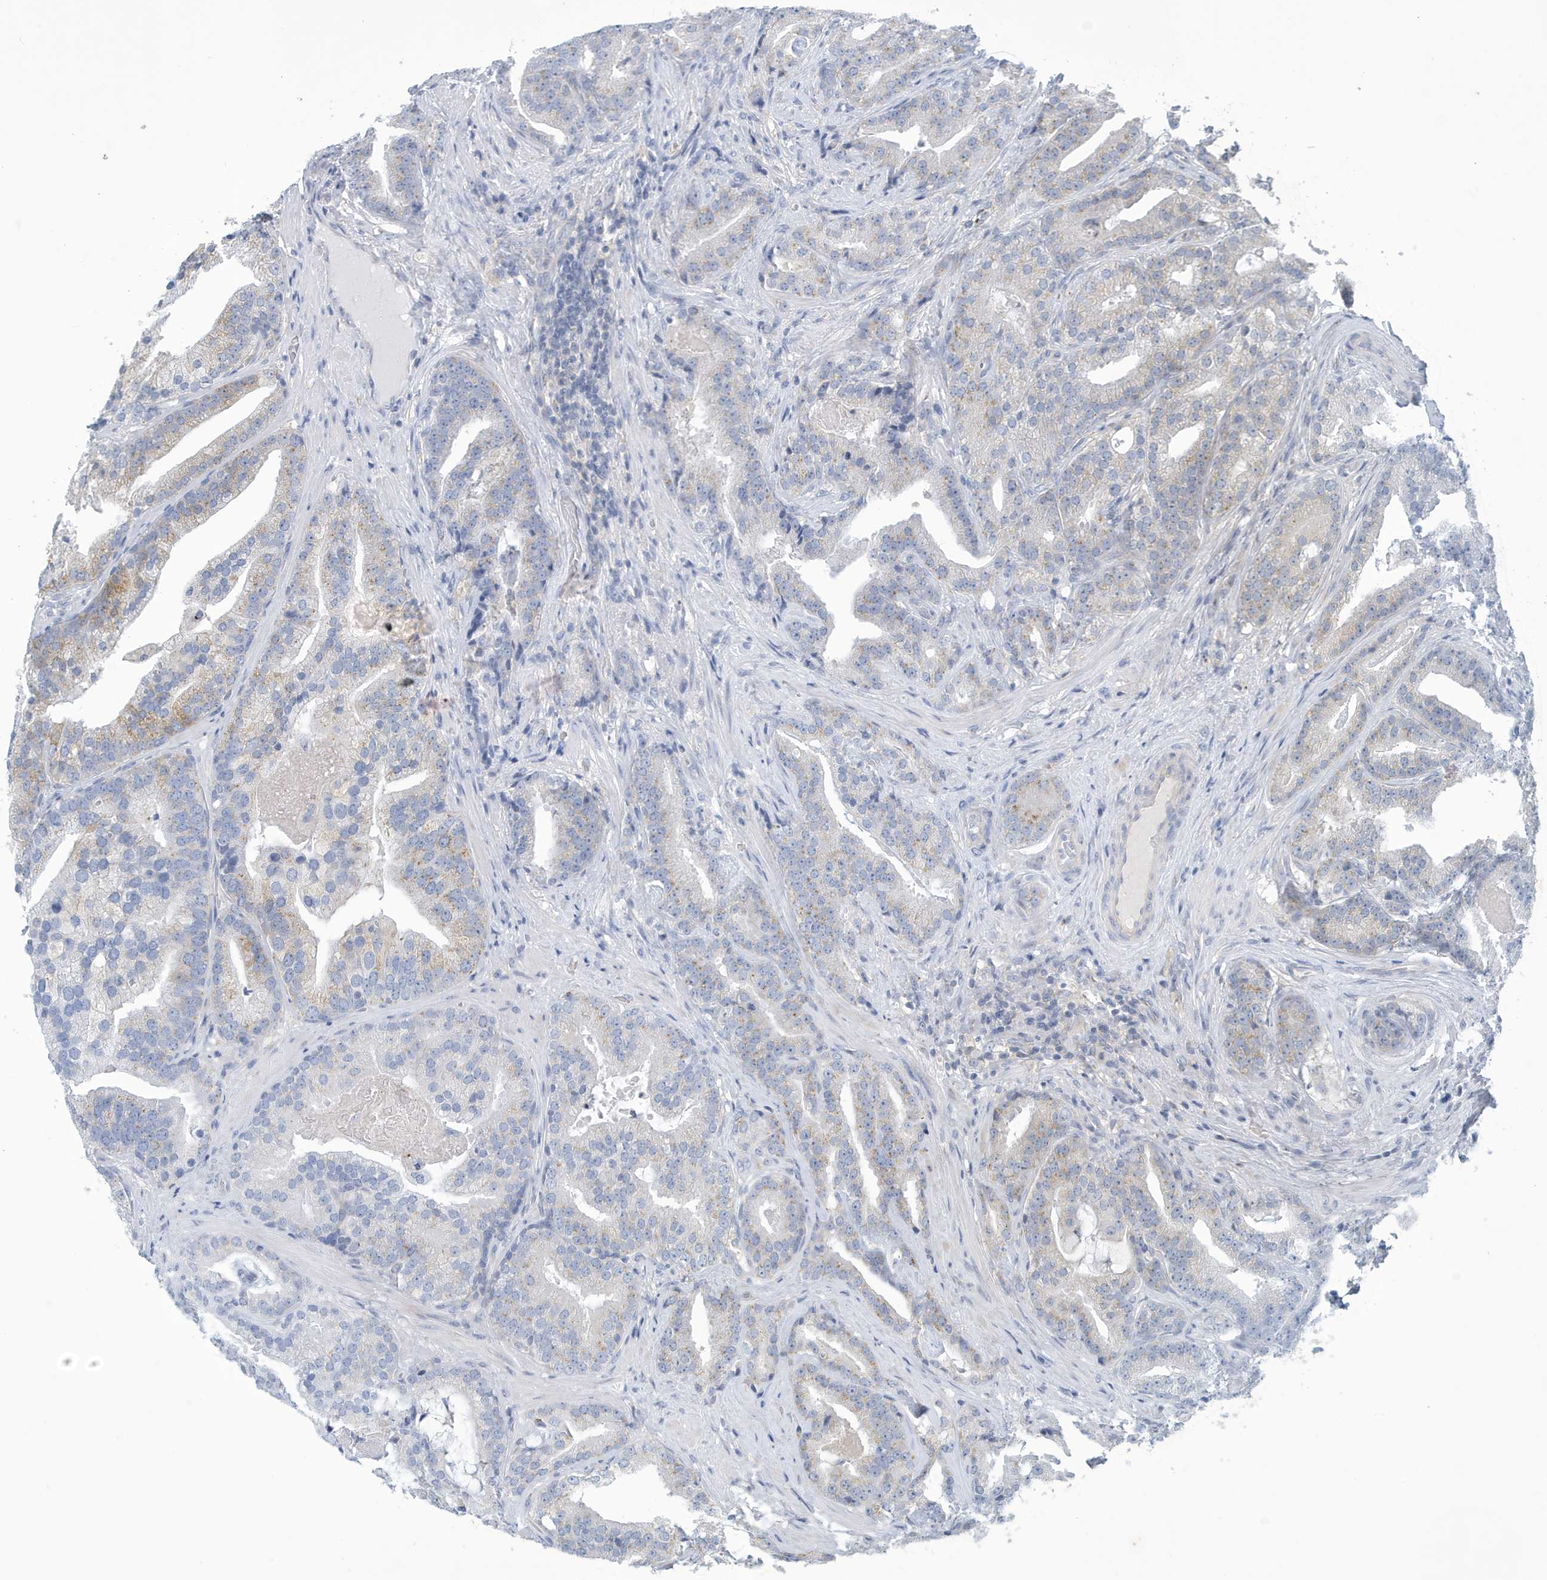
{"staining": {"intensity": "negative", "quantity": "none", "location": "none"}, "tissue": "prostate cancer", "cell_type": "Tumor cells", "image_type": "cancer", "snomed": [{"axis": "morphology", "description": "Adenocarcinoma, Low grade"}, {"axis": "topography", "description": "Prostate"}], "caption": "IHC of adenocarcinoma (low-grade) (prostate) shows no expression in tumor cells.", "gene": "VTA1", "patient": {"sex": "male", "age": 67}}